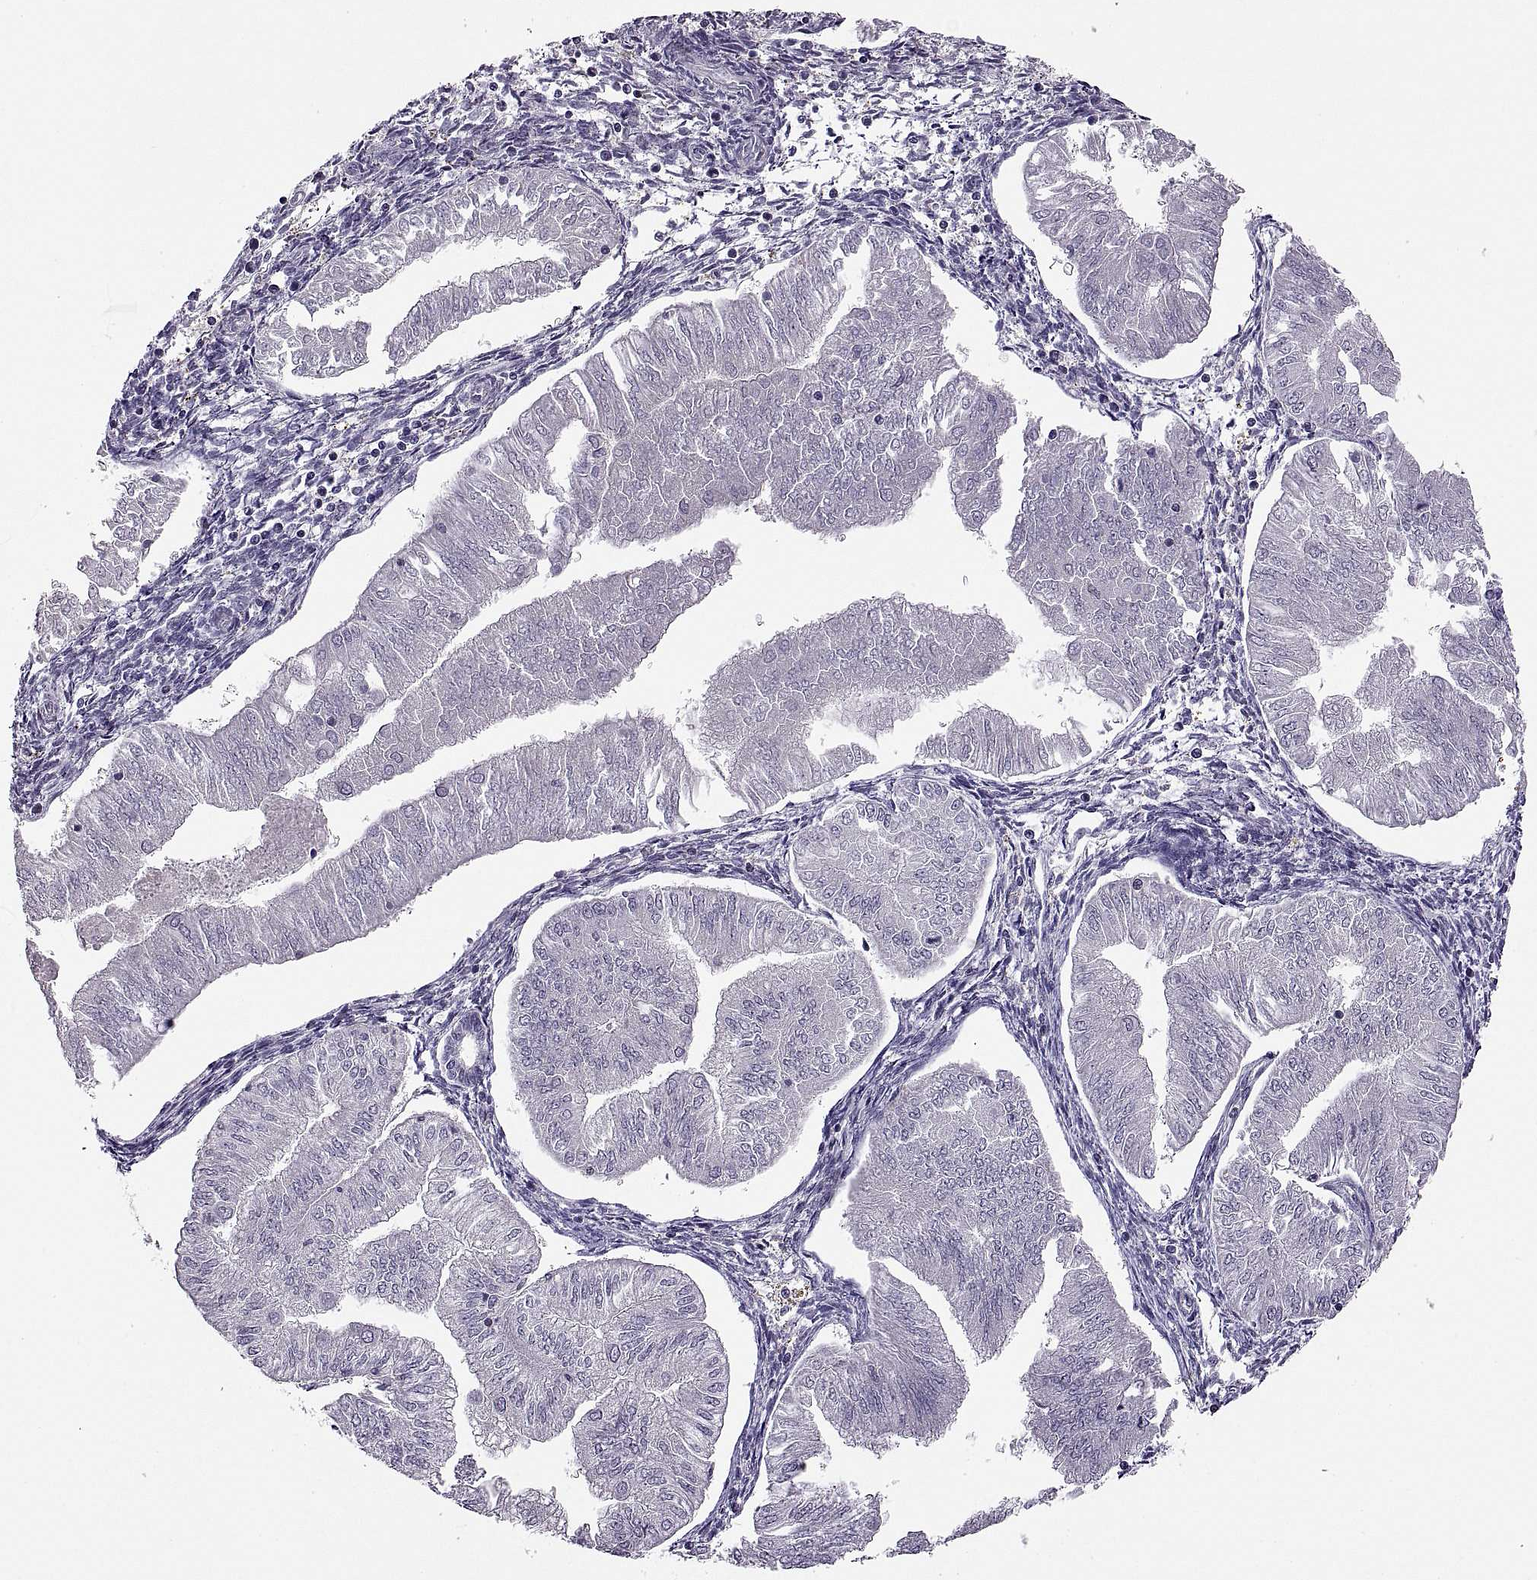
{"staining": {"intensity": "negative", "quantity": "none", "location": "none"}, "tissue": "endometrial cancer", "cell_type": "Tumor cells", "image_type": "cancer", "snomed": [{"axis": "morphology", "description": "Adenocarcinoma, NOS"}, {"axis": "topography", "description": "Endometrium"}], "caption": "Immunohistochemistry (IHC) image of neoplastic tissue: endometrial cancer (adenocarcinoma) stained with DAB (3,3'-diaminobenzidine) displays no significant protein expression in tumor cells. (DAB IHC visualized using brightfield microscopy, high magnification).", "gene": "SPATA32", "patient": {"sex": "female", "age": 53}}